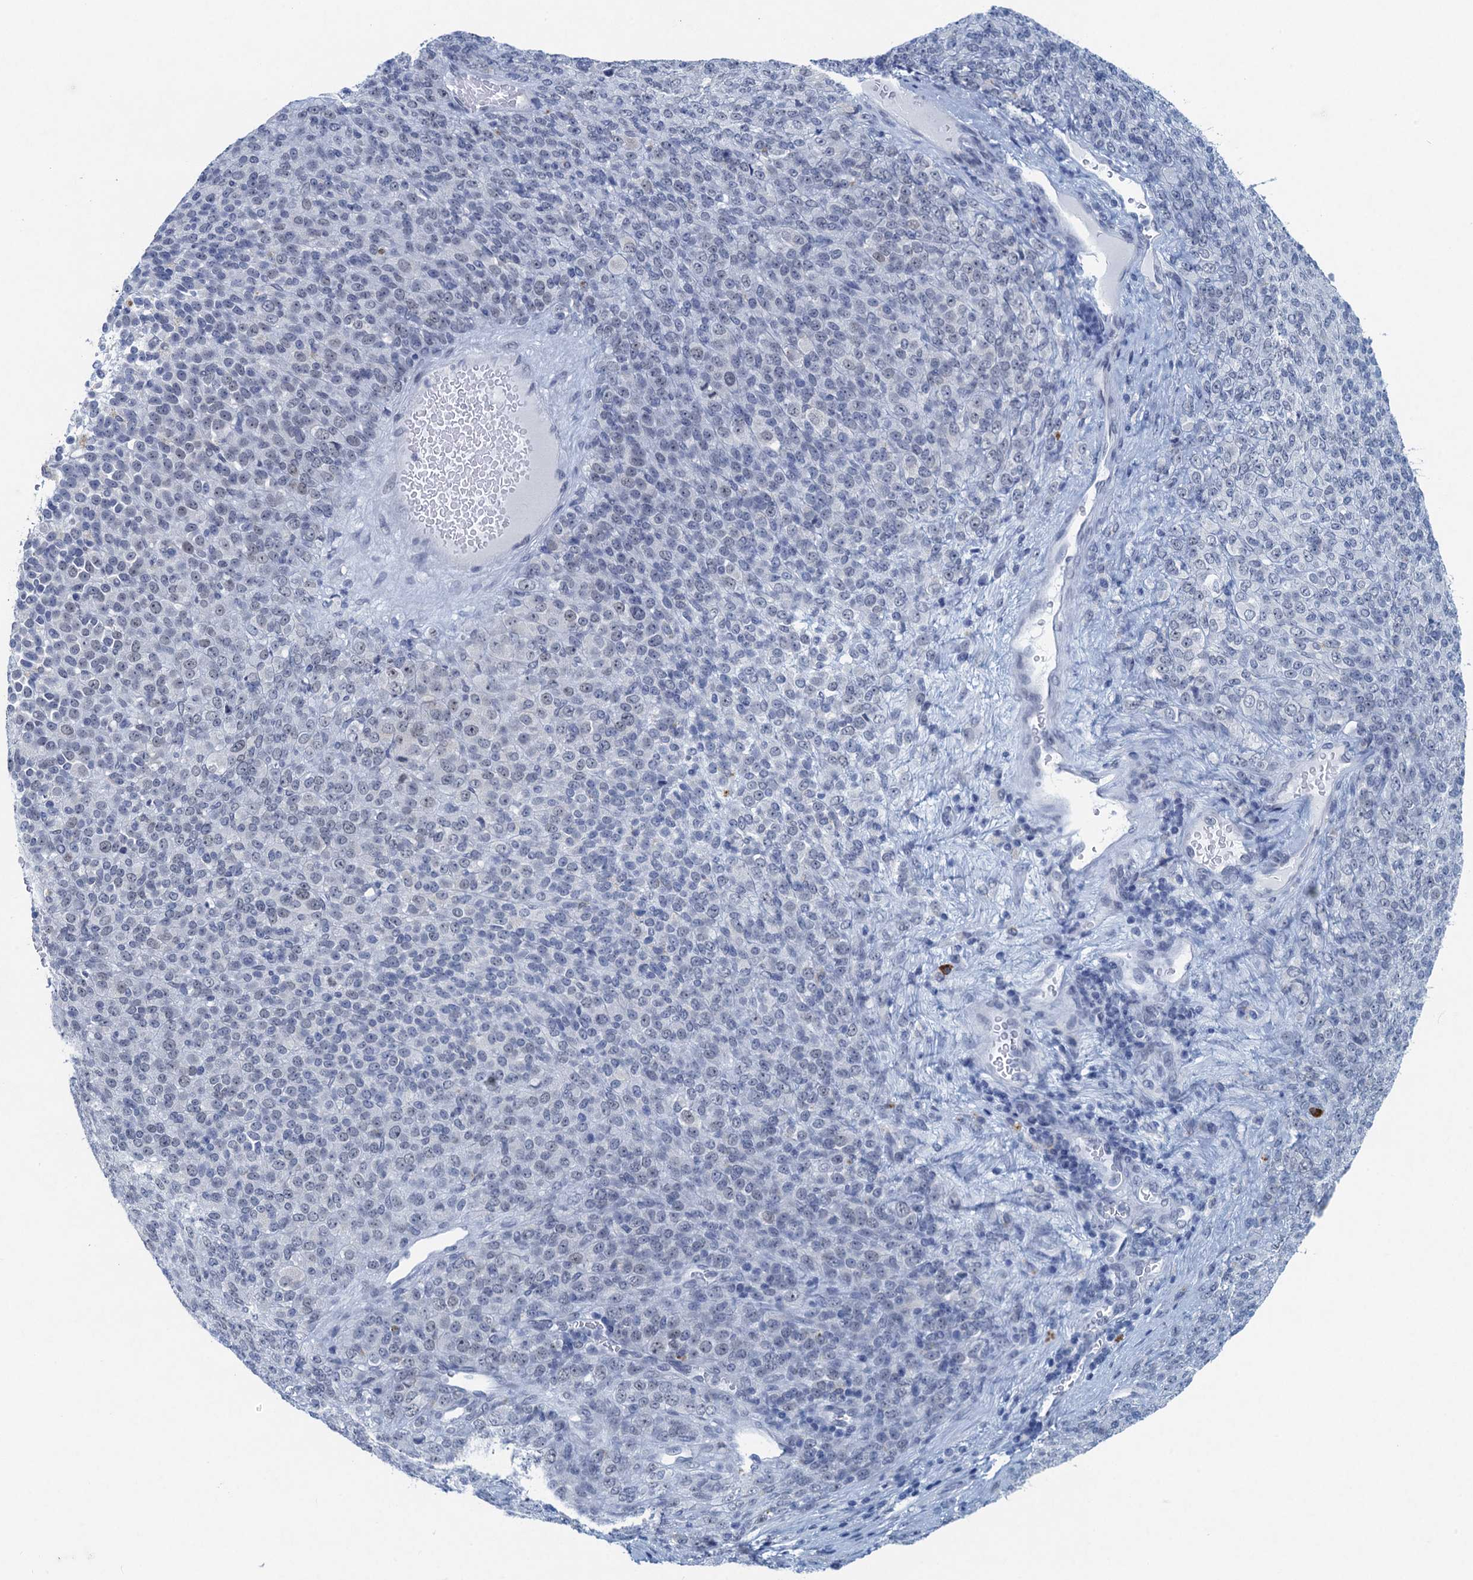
{"staining": {"intensity": "negative", "quantity": "none", "location": "none"}, "tissue": "melanoma", "cell_type": "Tumor cells", "image_type": "cancer", "snomed": [{"axis": "morphology", "description": "Malignant melanoma, Metastatic site"}, {"axis": "topography", "description": "Brain"}], "caption": "High power microscopy image of an immunohistochemistry histopathology image of melanoma, revealing no significant staining in tumor cells. The staining is performed using DAB (3,3'-diaminobenzidine) brown chromogen with nuclei counter-stained in using hematoxylin.", "gene": "HAPSTR1", "patient": {"sex": "female", "age": 56}}